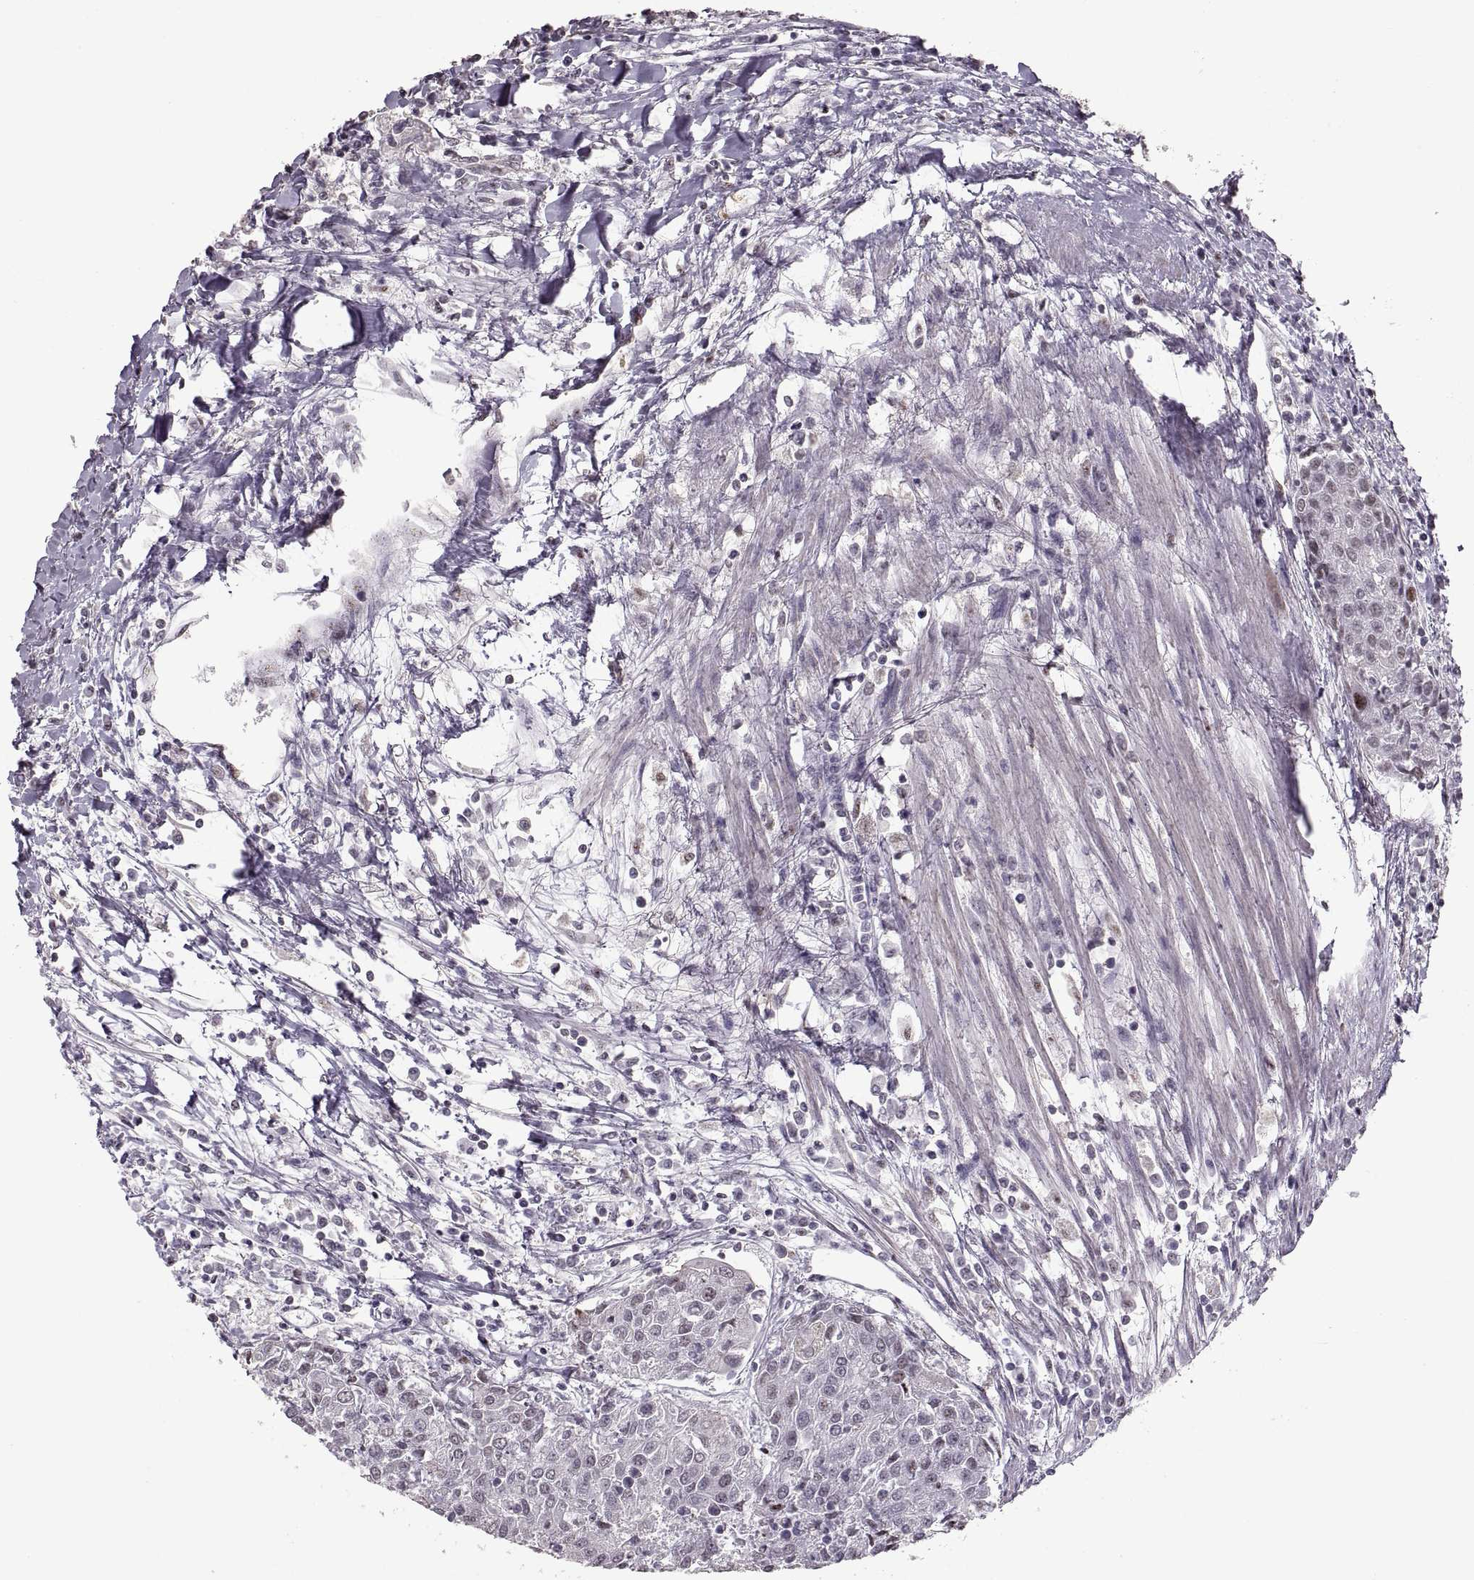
{"staining": {"intensity": "negative", "quantity": "none", "location": "none"}, "tissue": "urothelial cancer", "cell_type": "Tumor cells", "image_type": "cancer", "snomed": [{"axis": "morphology", "description": "Urothelial carcinoma, High grade"}, {"axis": "topography", "description": "Urinary bladder"}], "caption": "Urothelial carcinoma (high-grade) was stained to show a protein in brown. There is no significant staining in tumor cells.", "gene": "PALS1", "patient": {"sex": "female", "age": 85}}